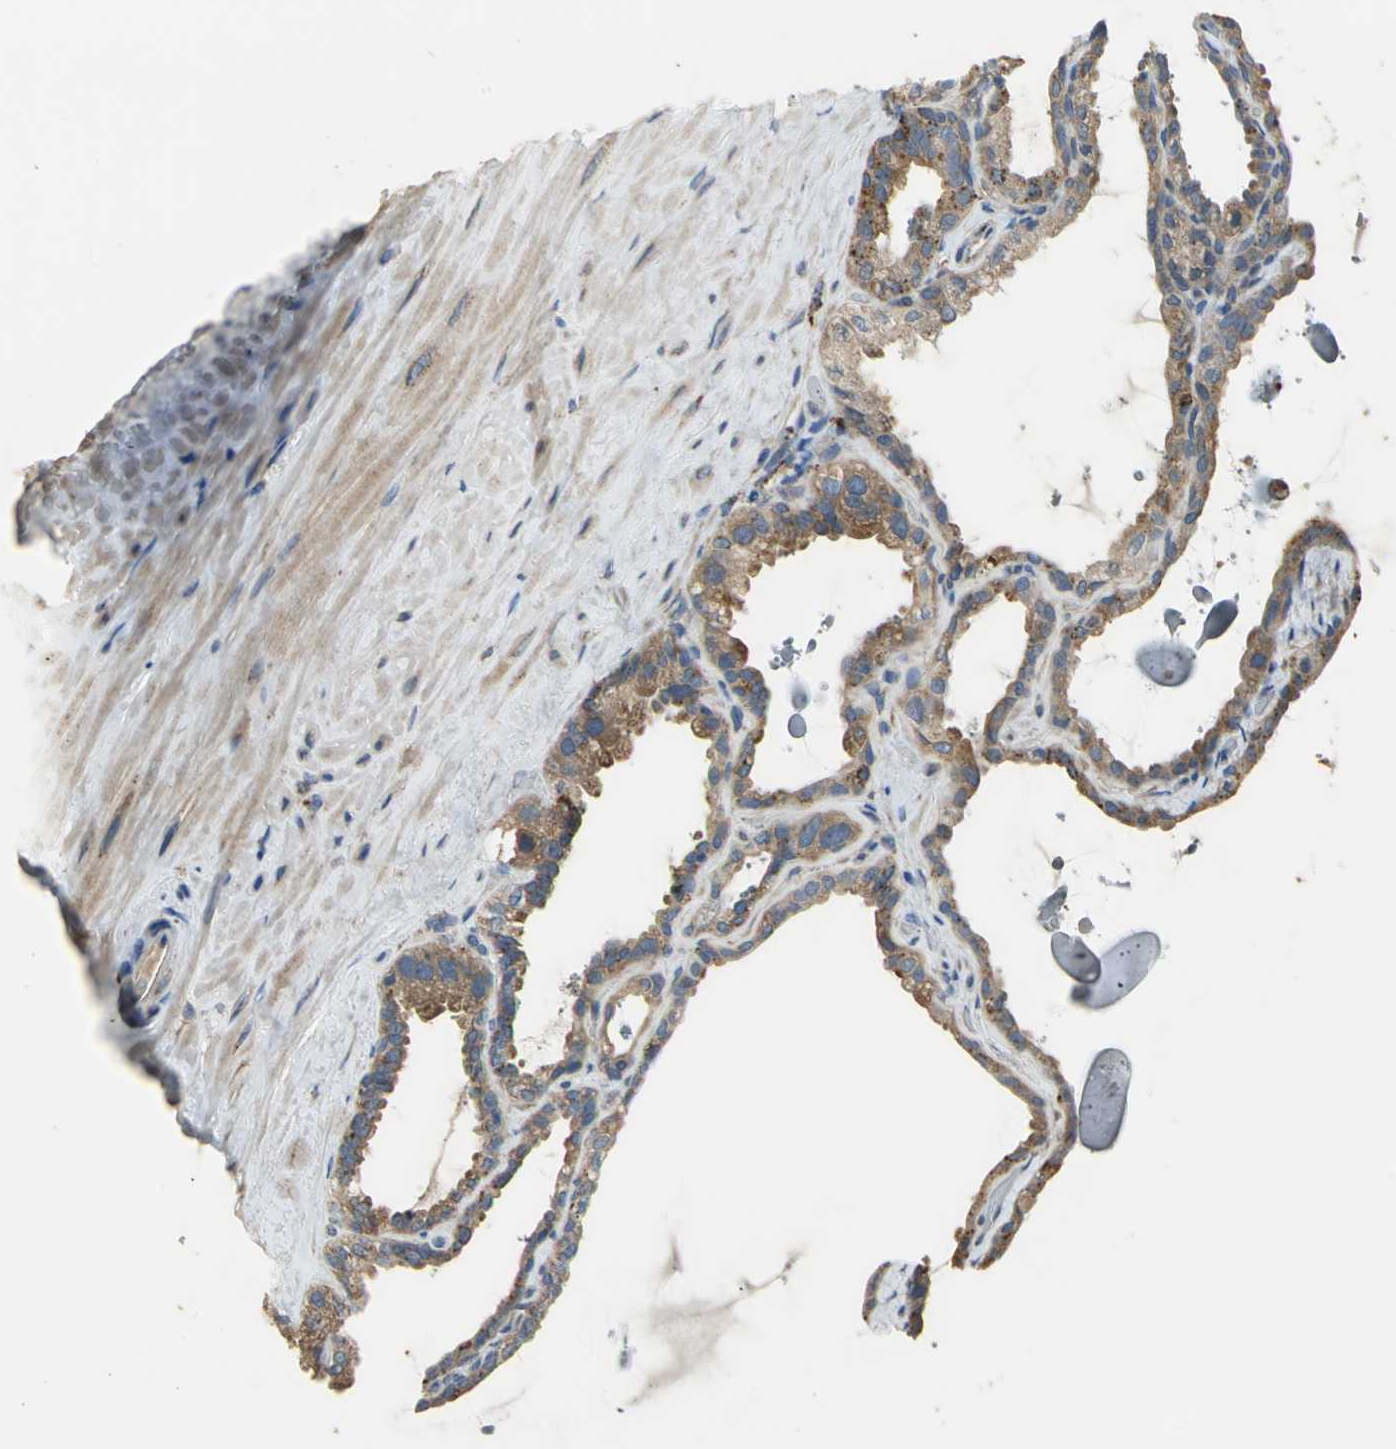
{"staining": {"intensity": "moderate", "quantity": ">75%", "location": "cytoplasmic/membranous"}, "tissue": "seminal vesicle", "cell_type": "Glandular cells", "image_type": "normal", "snomed": [{"axis": "morphology", "description": "Normal tissue, NOS"}, {"axis": "morphology", "description": "Inflammation, NOS"}, {"axis": "topography", "description": "Urinary bladder"}, {"axis": "topography", "description": "Prostate"}, {"axis": "topography", "description": "Seminal veicle"}], "caption": "Immunohistochemistry (IHC) histopathology image of unremarkable seminal vesicle: human seminal vesicle stained using IHC exhibits medium levels of moderate protein expression localized specifically in the cytoplasmic/membranous of glandular cells, appearing as a cytoplasmic/membranous brown color.", "gene": "DIAPH2", "patient": {"sex": "male", "age": 82}}